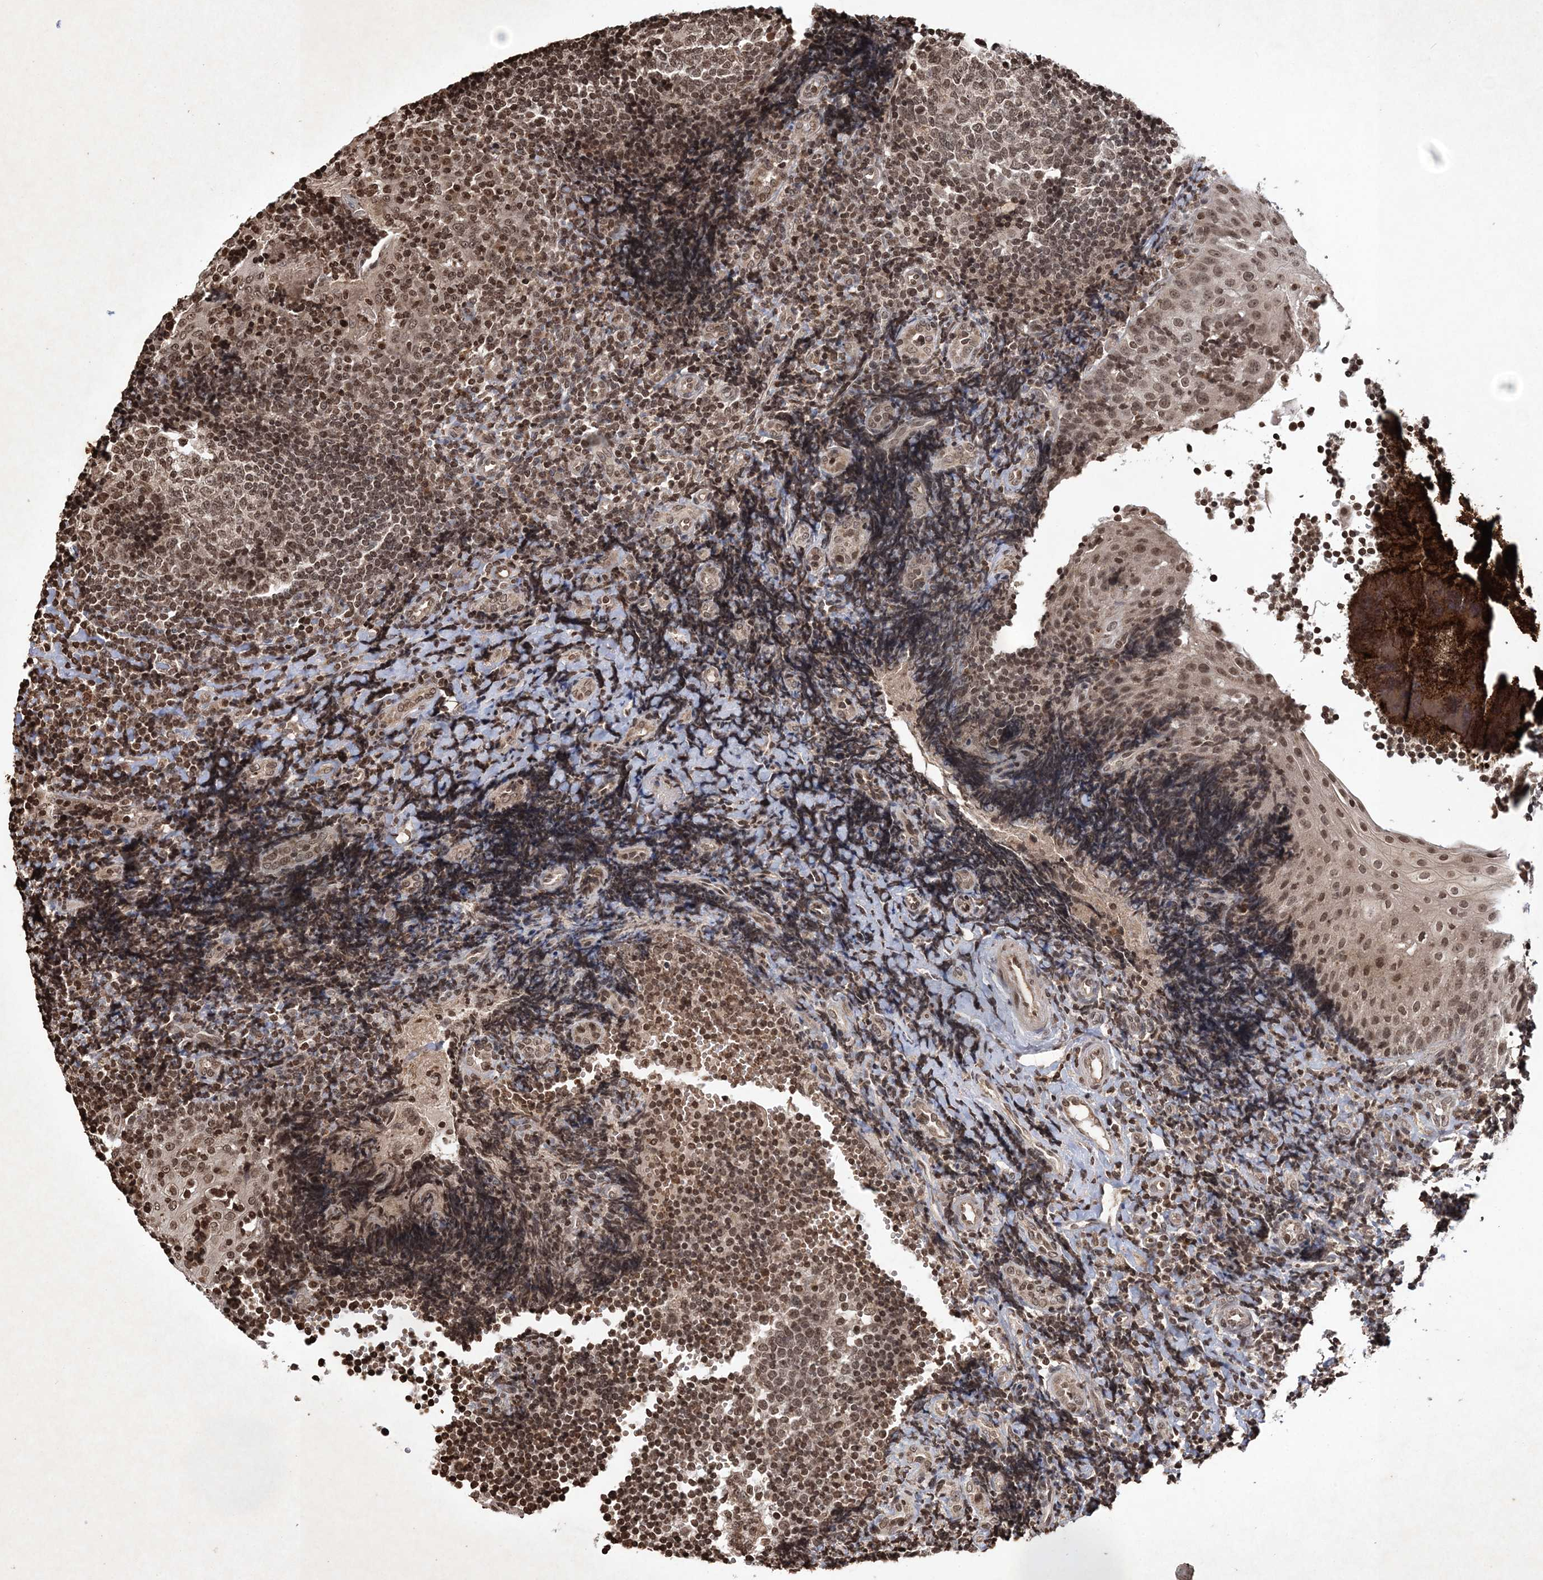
{"staining": {"intensity": "moderate", "quantity": ">75%", "location": "nuclear"}, "tissue": "tonsil", "cell_type": "Germinal center cells", "image_type": "normal", "snomed": [{"axis": "morphology", "description": "Normal tissue, NOS"}, {"axis": "topography", "description": "Tonsil"}], "caption": "This is a histology image of IHC staining of unremarkable tonsil, which shows moderate positivity in the nuclear of germinal center cells.", "gene": "NEDD9", "patient": {"sex": "female", "age": 40}}